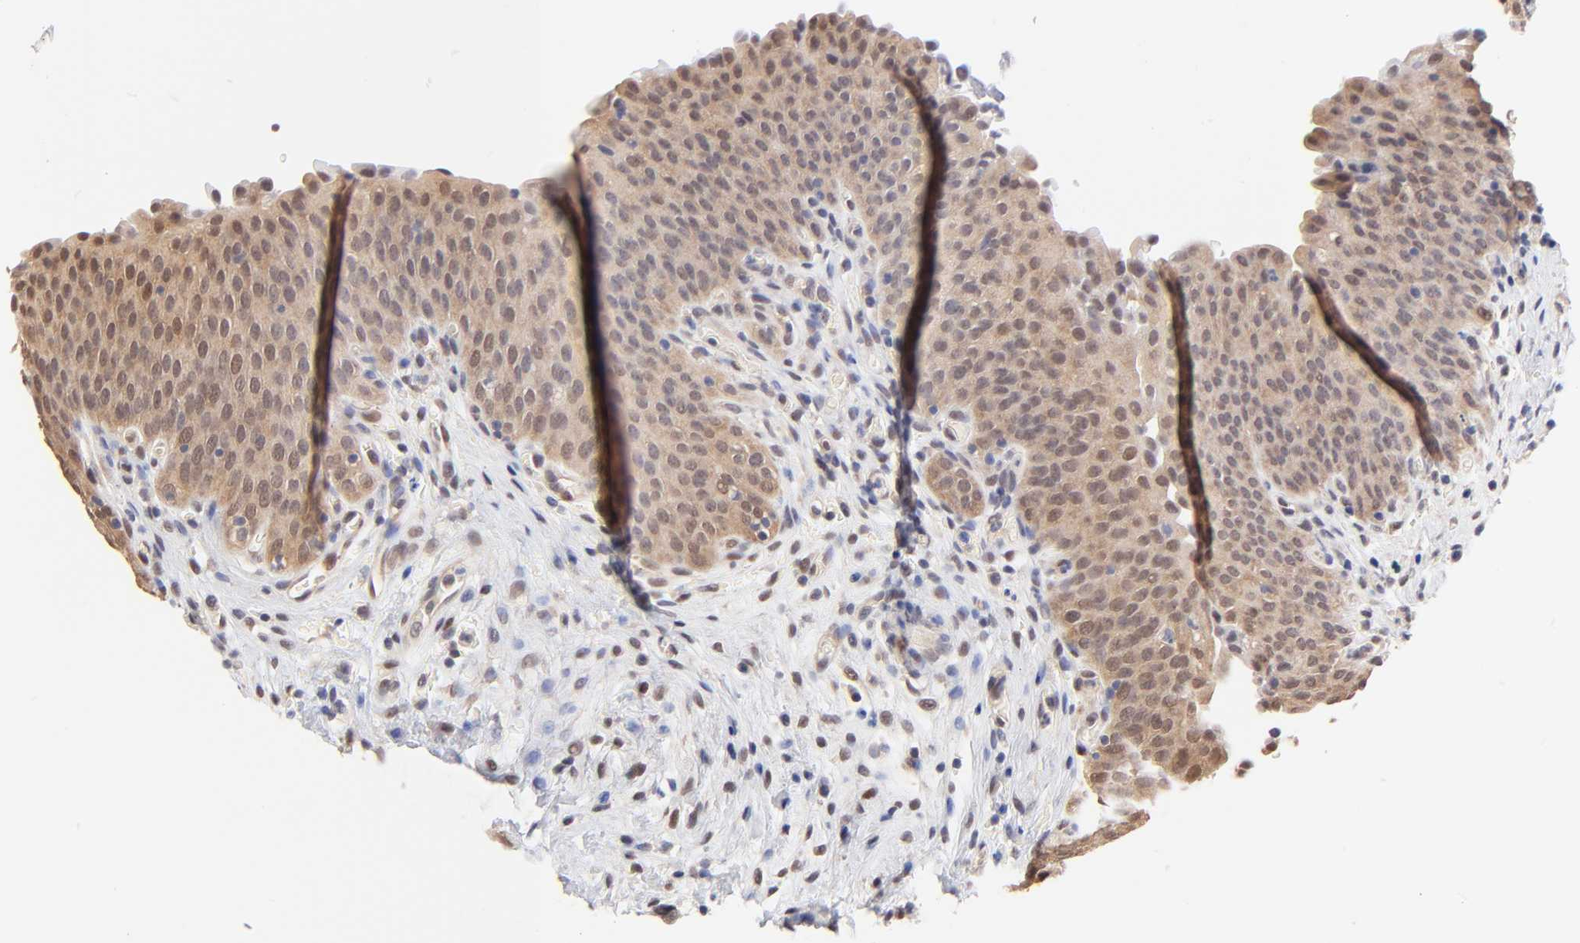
{"staining": {"intensity": "weak", "quantity": ">75%", "location": "cytoplasmic/membranous,nuclear"}, "tissue": "urinary bladder", "cell_type": "Urothelial cells", "image_type": "normal", "snomed": [{"axis": "morphology", "description": "Normal tissue, NOS"}, {"axis": "morphology", "description": "Dysplasia, NOS"}, {"axis": "topography", "description": "Urinary bladder"}], "caption": "Weak cytoplasmic/membranous,nuclear expression for a protein is seen in about >75% of urothelial cells of unremarkable urinary bladder using IHC.", "gene": "TXNL1", "patient": {"sex": "male", "age": 35}}